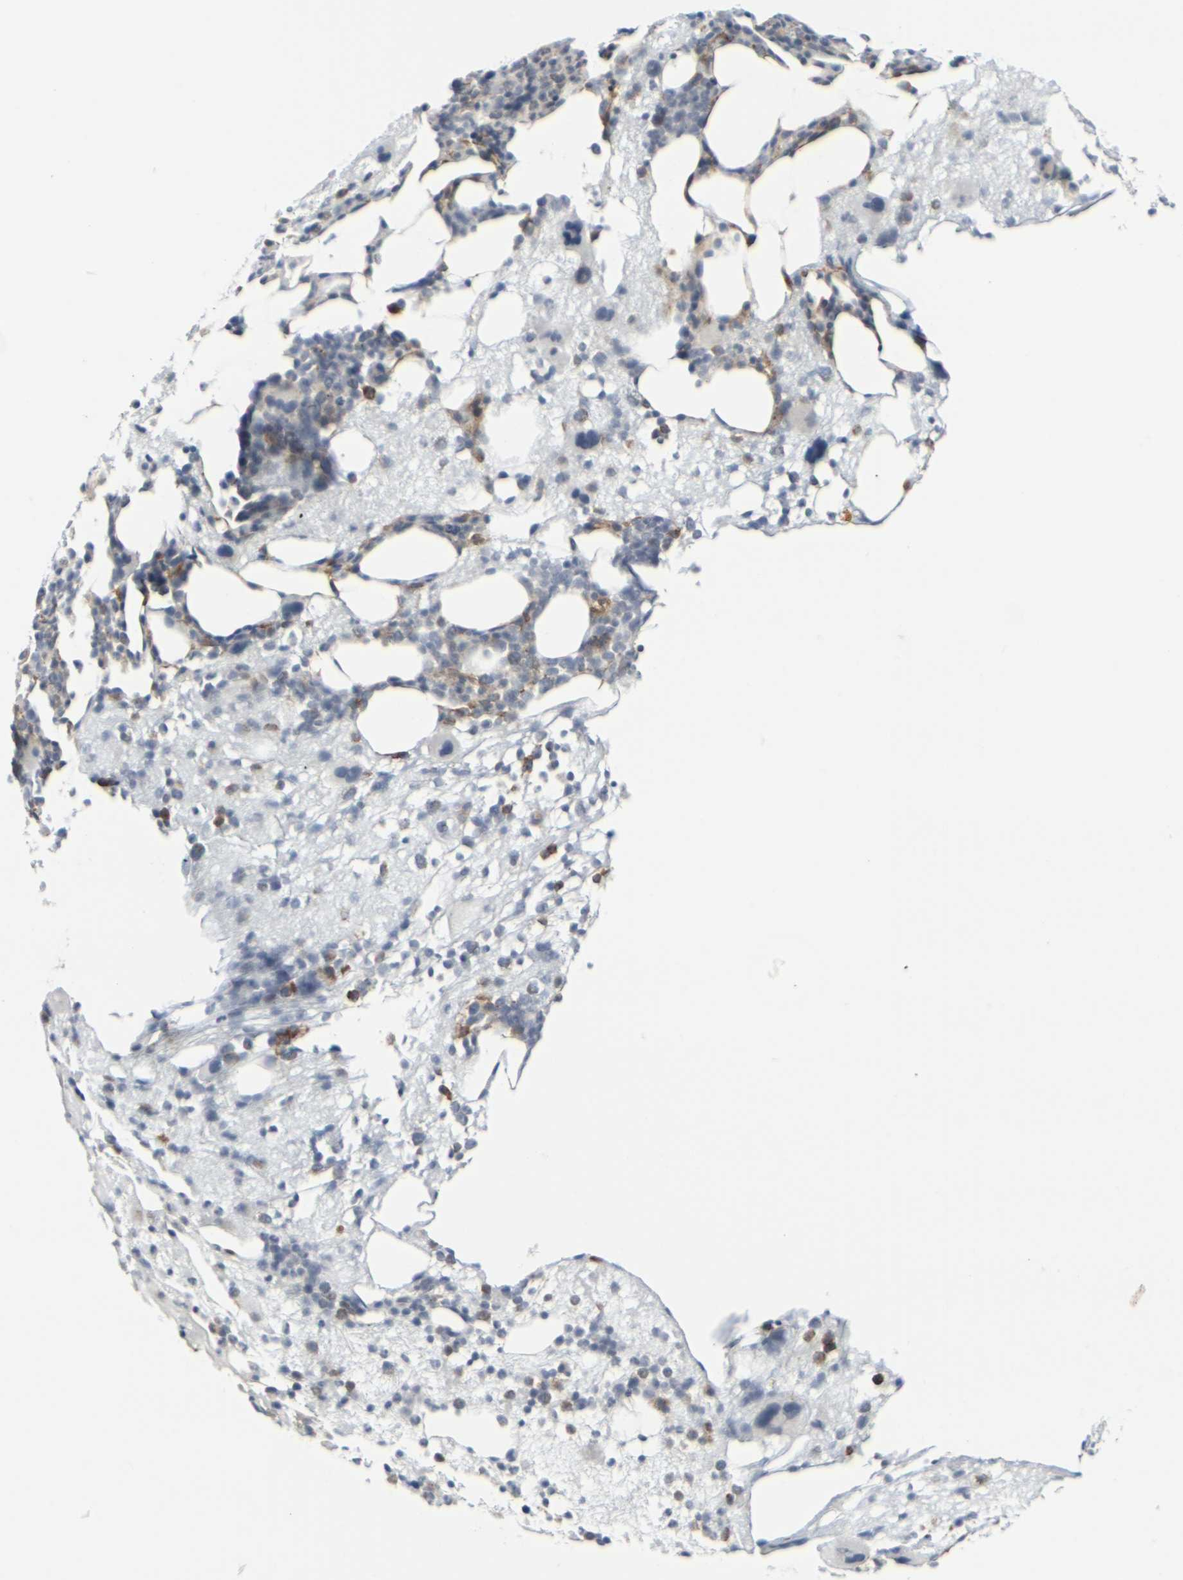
{"staining": {"intensity": "moderate", "quantity": "<25%", "location": "cytoplasmic/membranous"}, "tissue": "bone marrow", "cell_type": "Hematopoietic cells", "image_type": "normal", "snomed": [{"axis": "morphology", "description": "Normal tissue, NOS"}, {"axis": "morphology", "description": "Inflammation, NOS"}, {"axis": "topography", "description": "Bone marrow"}], "caption": "Protein staining of unremarkable bone marrow displays moderate cytoplasmic/membranous staining in about <25% of hematopoietic cells.", "gene": "MYOF", "patient": {"sex": "male", "age": 43}}